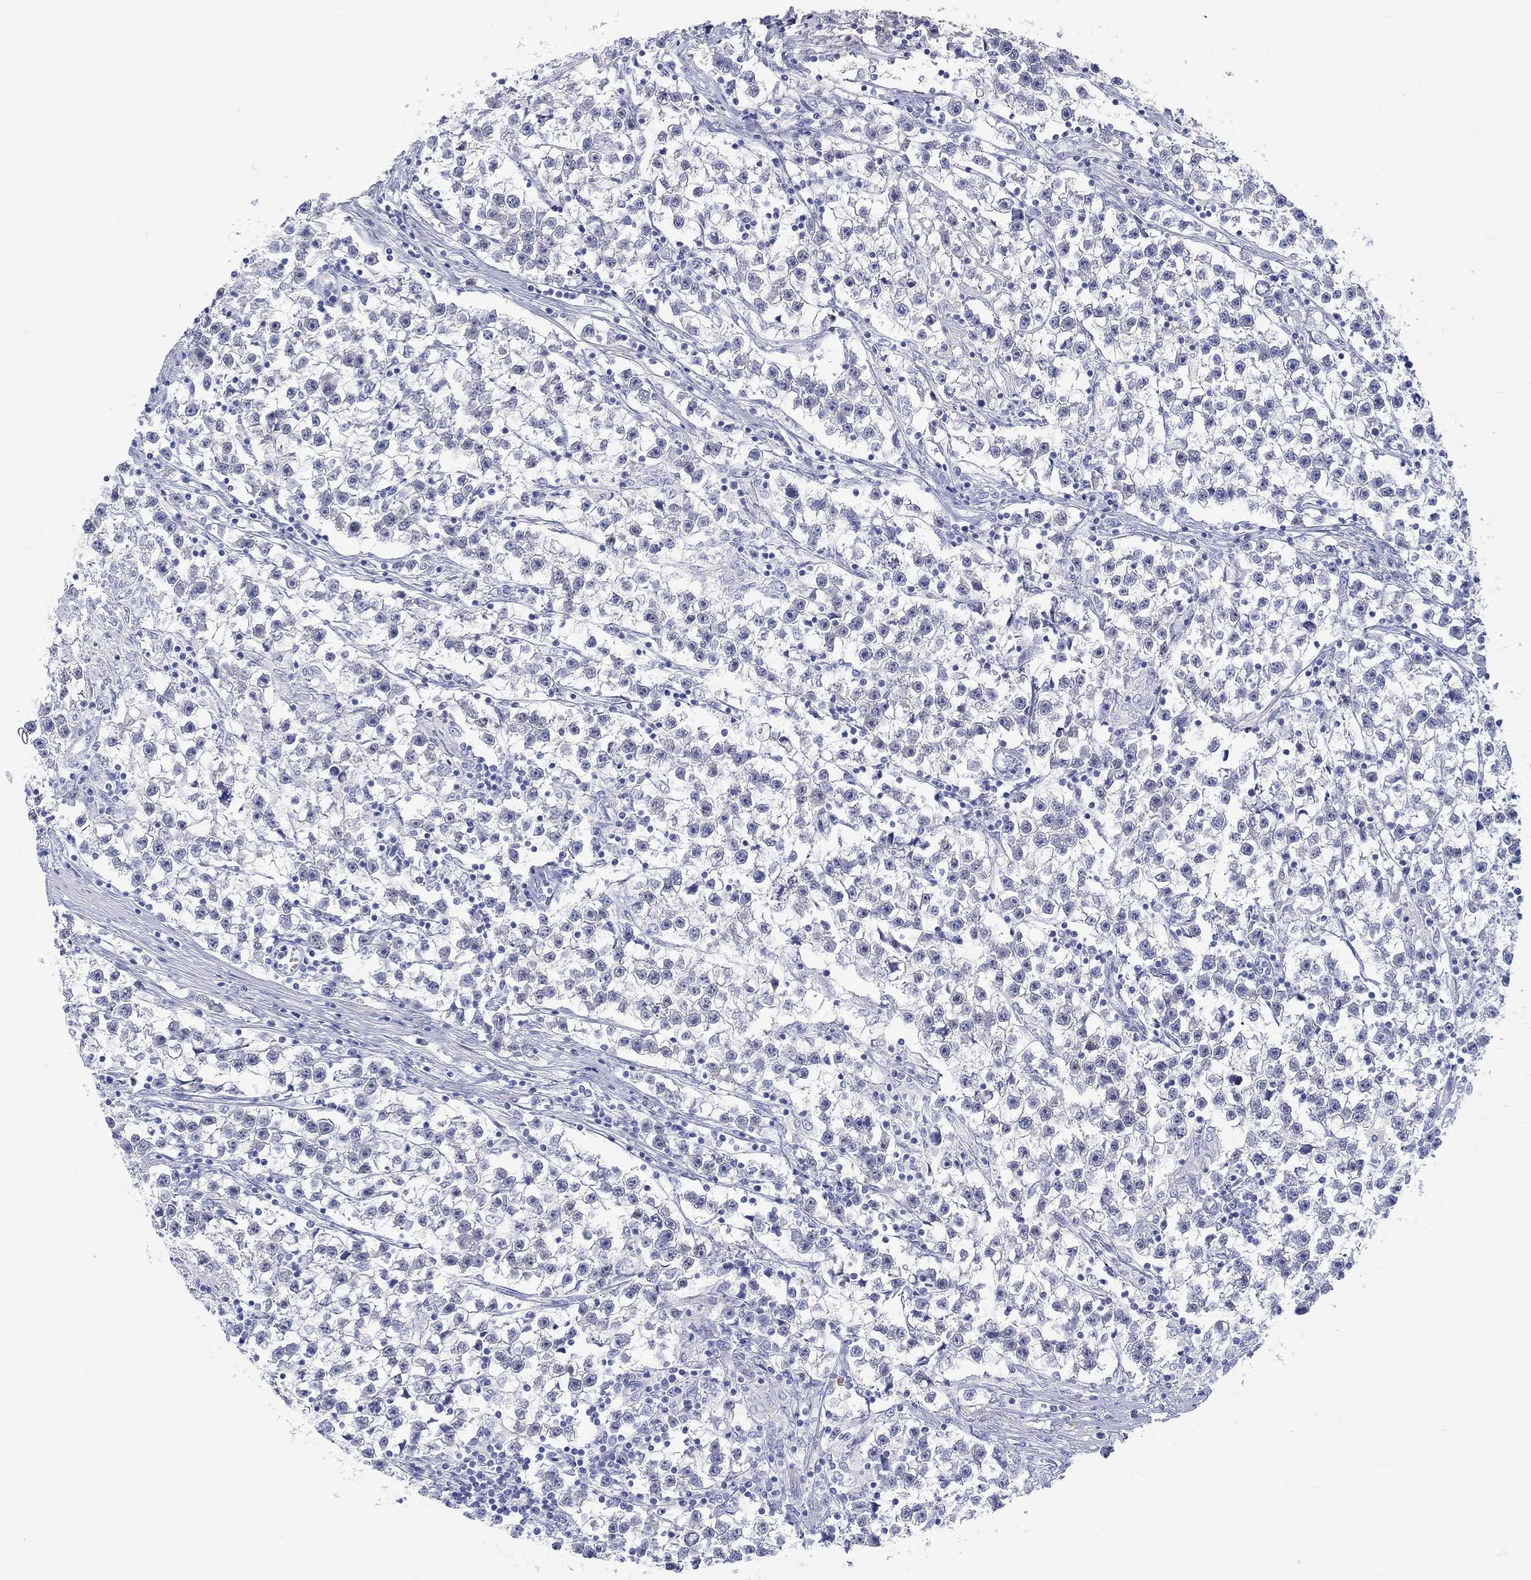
{"staining": {"intensity": "negative", "quantity": "none", "location": "none"}, "tissue": "testis cancer", "cell_type": "Tumor cells", "image_type": "cancer", "snomed": [{"axis": "morphology", "description": "Seminoma, NOS"}, {"axis": "topography", "description": "Testis"}], "caption": "Tumor cells show no significant protein staining in testis cancer. (DAB (3,3'-diaminobenzidine) IHC, high magnification).", "gene": "MSI1", "patient": {"sex": "male", "age": 59}}